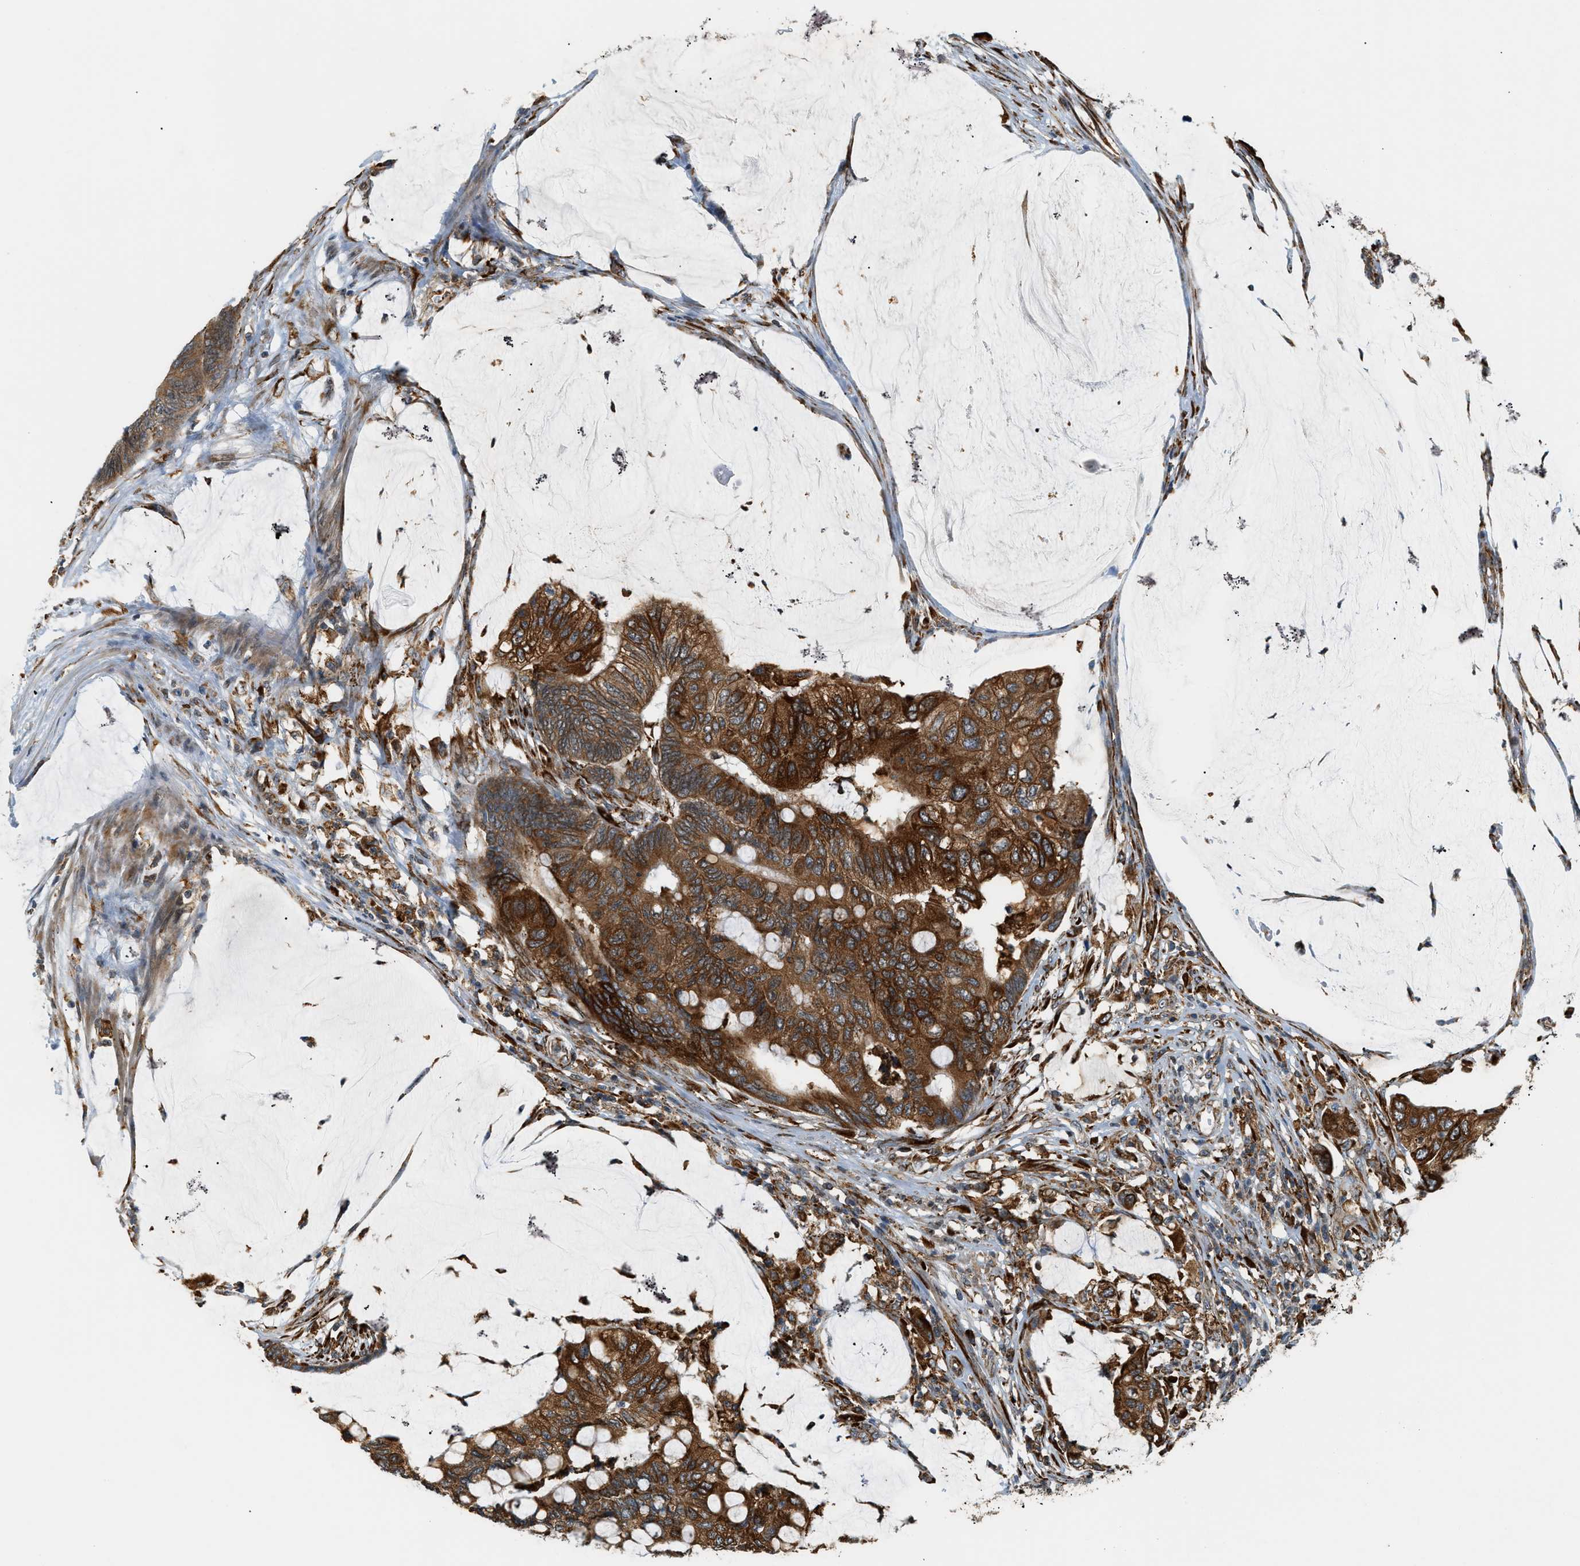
{"staining": {"intensity": "strong", "quantity": ">75%", "location": "cytoplasmic/membranous"}, "tissue": "colorectal cancer", "cell_type": "Tumor cells", "image_type": "cancer", "snomed": [{"axis": "morphology", "description": "Normal tissue, NOS"}, {"axis": "morphology", "description": "Adenocarcinoma, NOS"}, {"axis": "topography", "description": "Rectum"}], "caption": "IHC image of neoplastic tissue: human adenocarcinoma (colorectal) stained using IHC reveals high levels of strong protein expression localized specifically in the cytoplasmic/membranous of tumor cells, appearing as a cytoplasmic/membranous brown color.", "gene": "SEMA4D", "patient": {"sex": "male", "age": 92}}